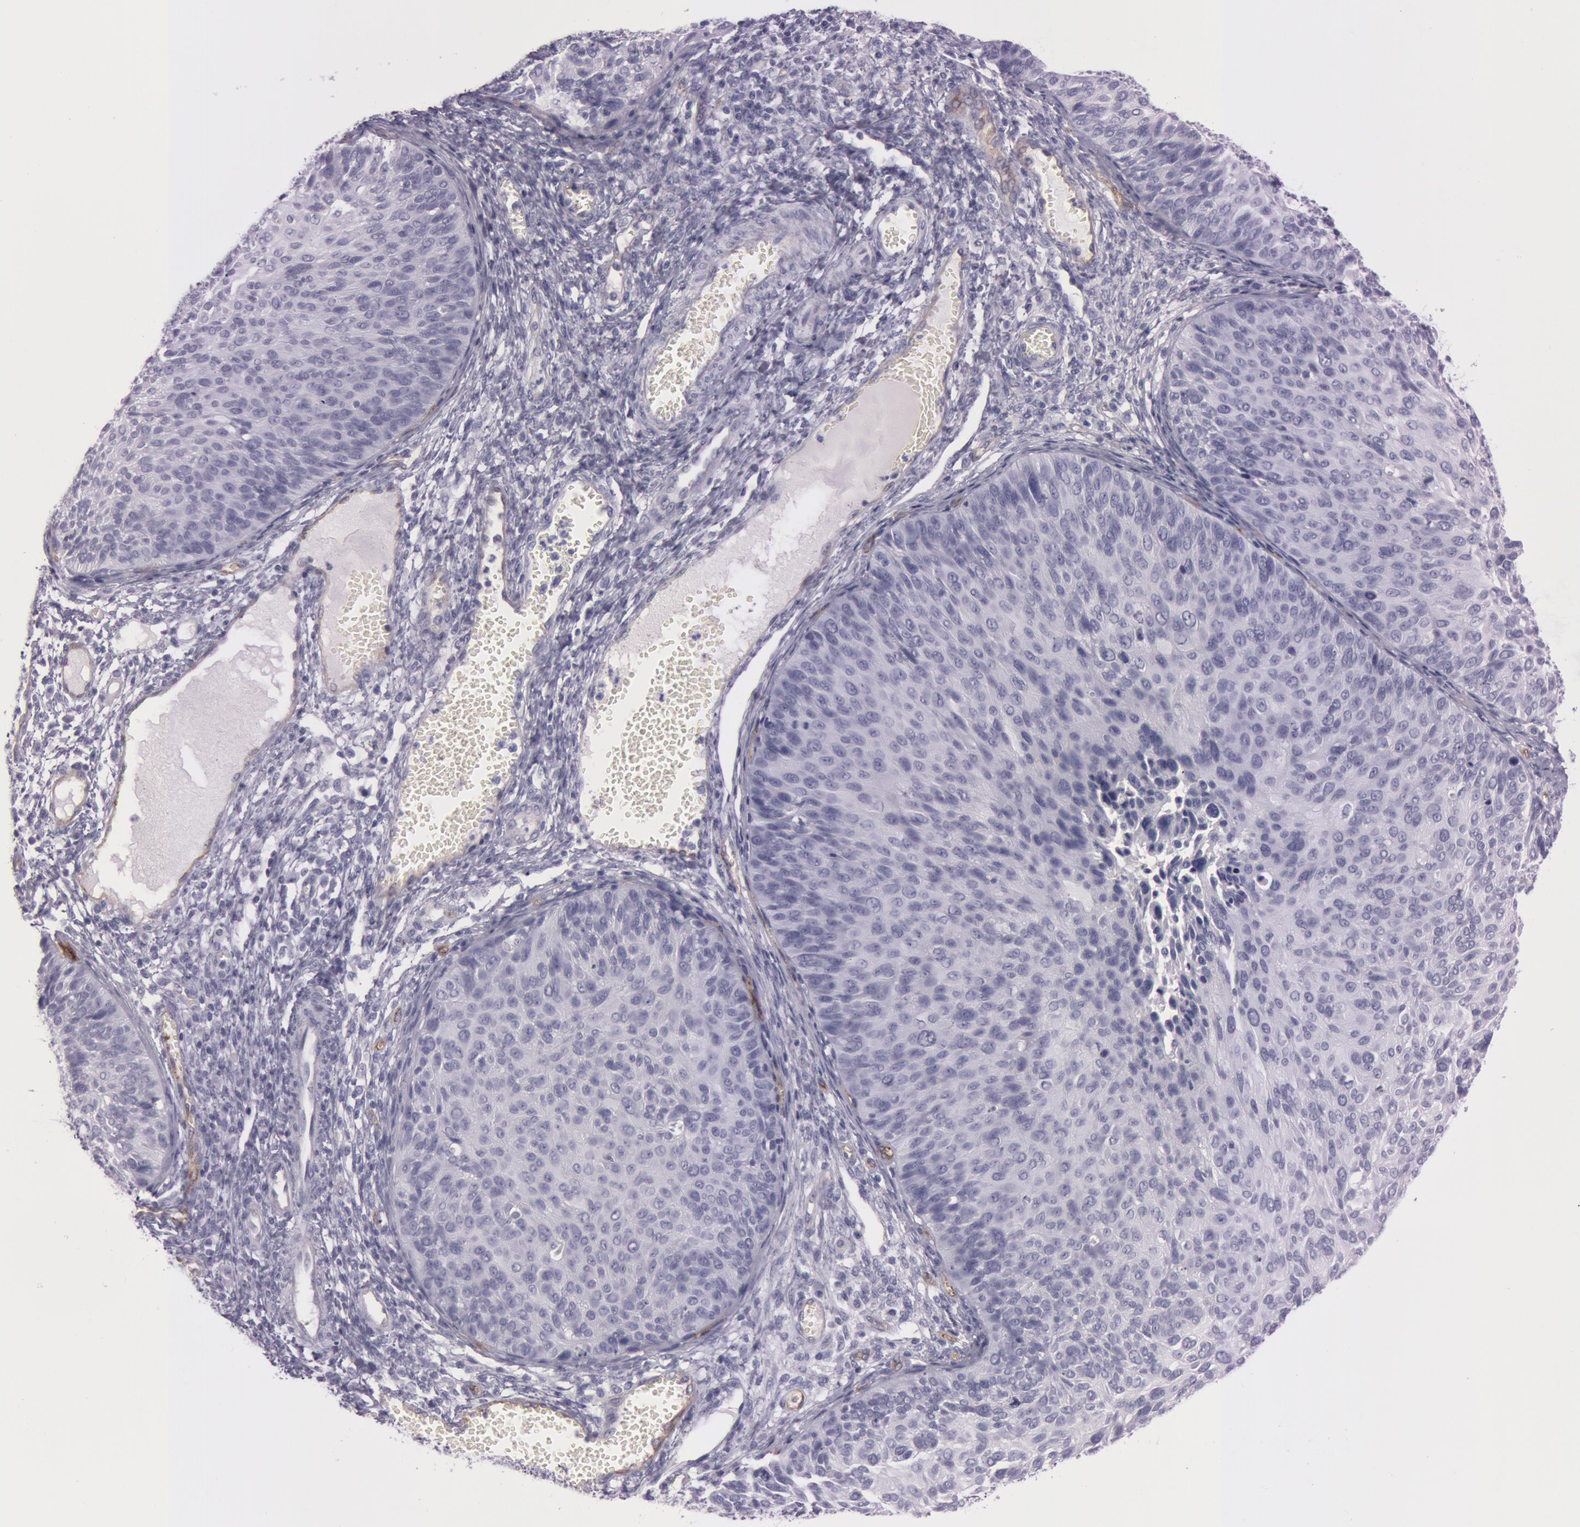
{"staining": {"intensity": "negative", "quantity": "none", "location": "none"}, "tissue": "cervical cancer", "cell_type": "Tumor cells", "image_type": "cancer", "snomed": [{"axis": "morphology", "description": "Squamous cell carcinoma, NOS"}, {"axis": "topography", "description": "Cervix"}], "caption": "High power microscopy histopathology image of an IHC histopathology image of cervical squamous cell carcinoma, revealing no significant positivity in tumor cells. The staining is performed using DAB brown chromogen with nuclei counter-stained in using hematoxylin.", "gene": "FOLH1", "patient": {"sex": "female", "age": 36}}